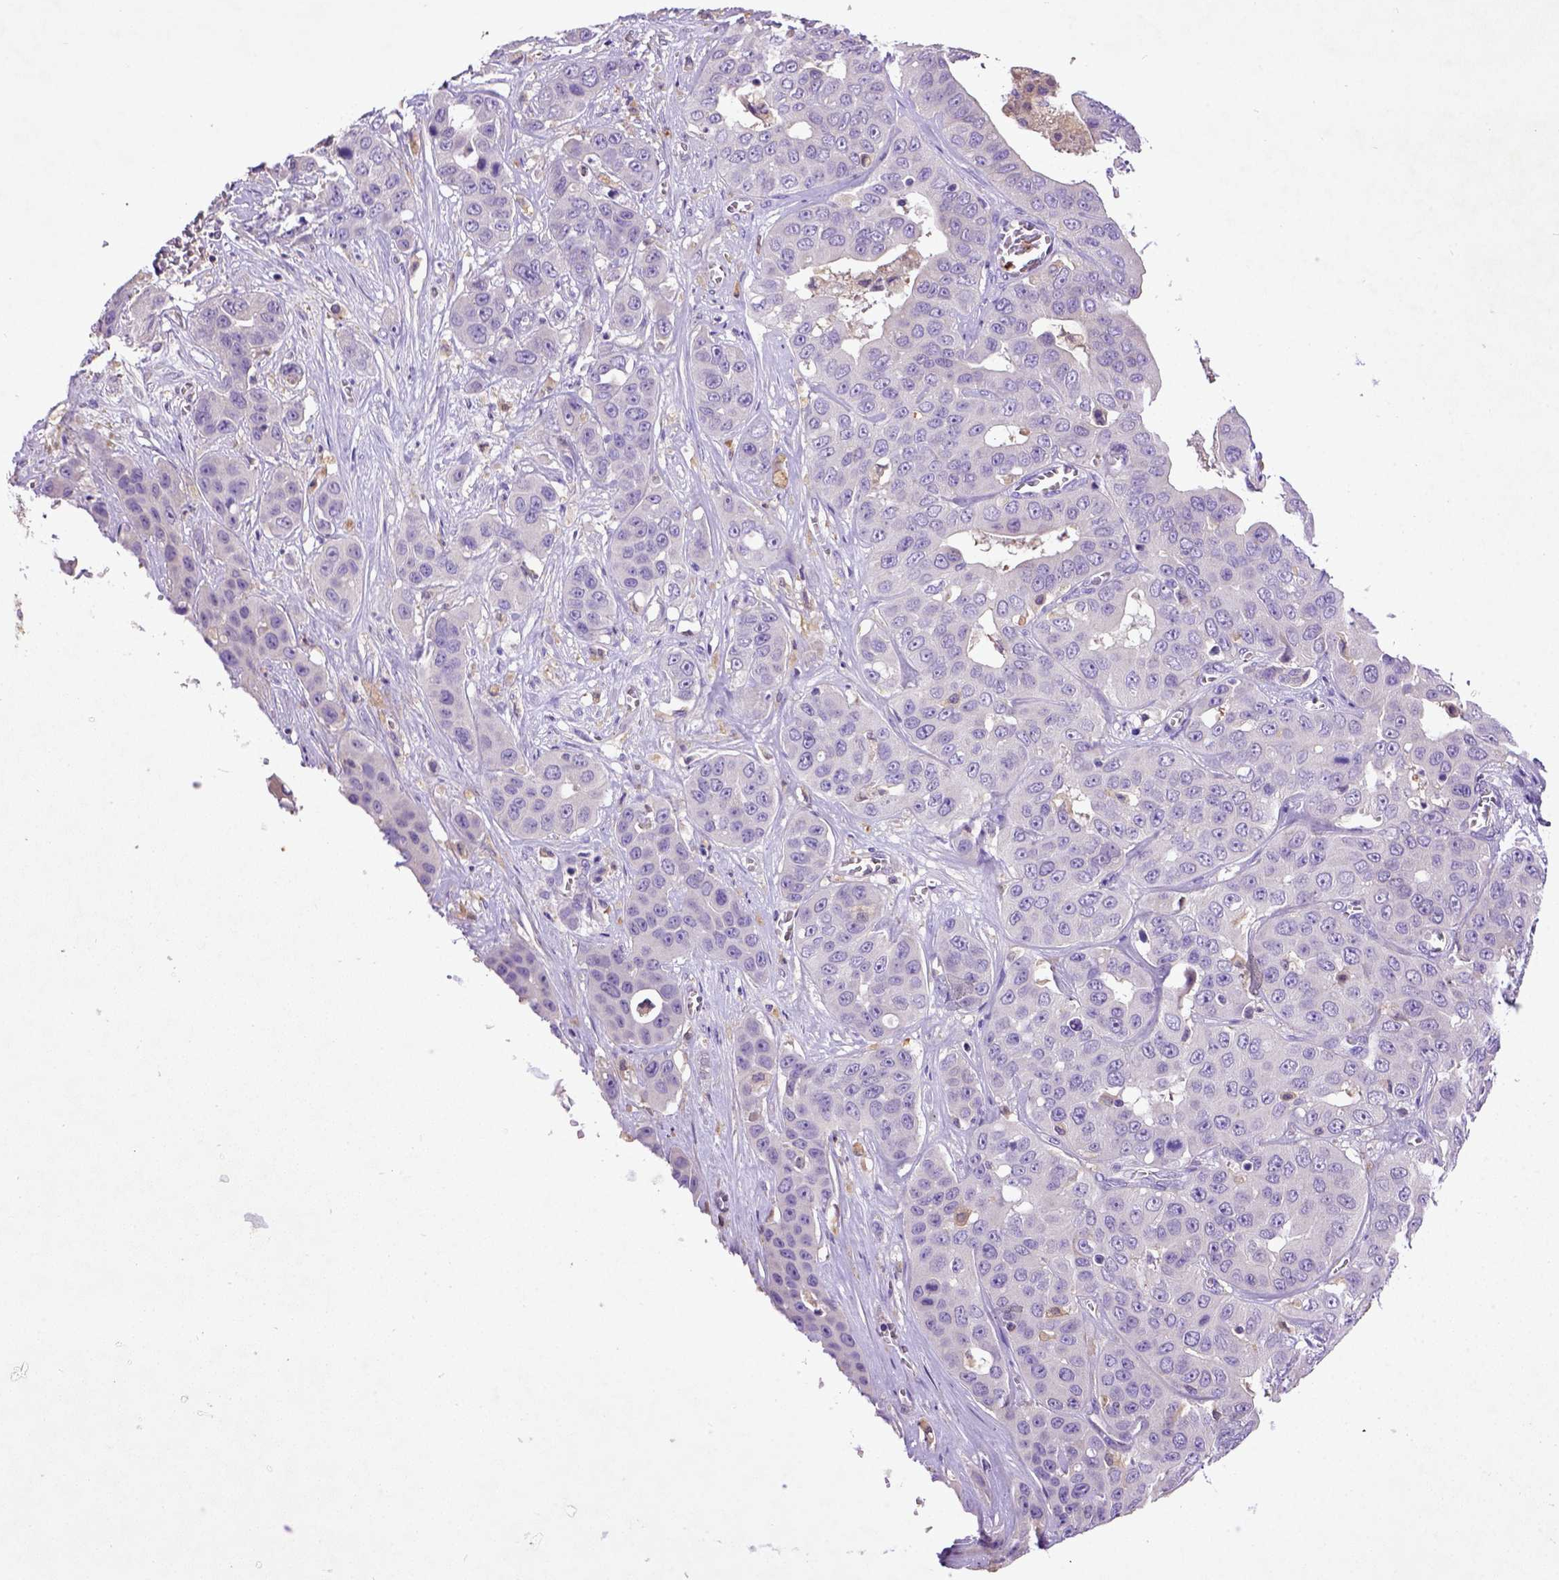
{"staining": {"intensity": "negative", "quantity": "none", "location": "none"}, "tissue": "liver cancer", "cell_type": "Tumor cells", "image_type": "cancer", "snomed": [{"axis": "morphology", "description": "Cholangiocarcinoma"}, {"axis": "topography", "description": "Liver"}], "caption": "DAB immunohistochemical staining of human liver cancer (cholangiocarcinoma) demonstrates no significant staining in tumor cells. (DAB (3,3'-diaminobenzidine) immunohistochemistry (IHC) with hematoxylin counter stain).", "gene": "DEPDC1B", "patient": {"sex": "female", "age": 52}}